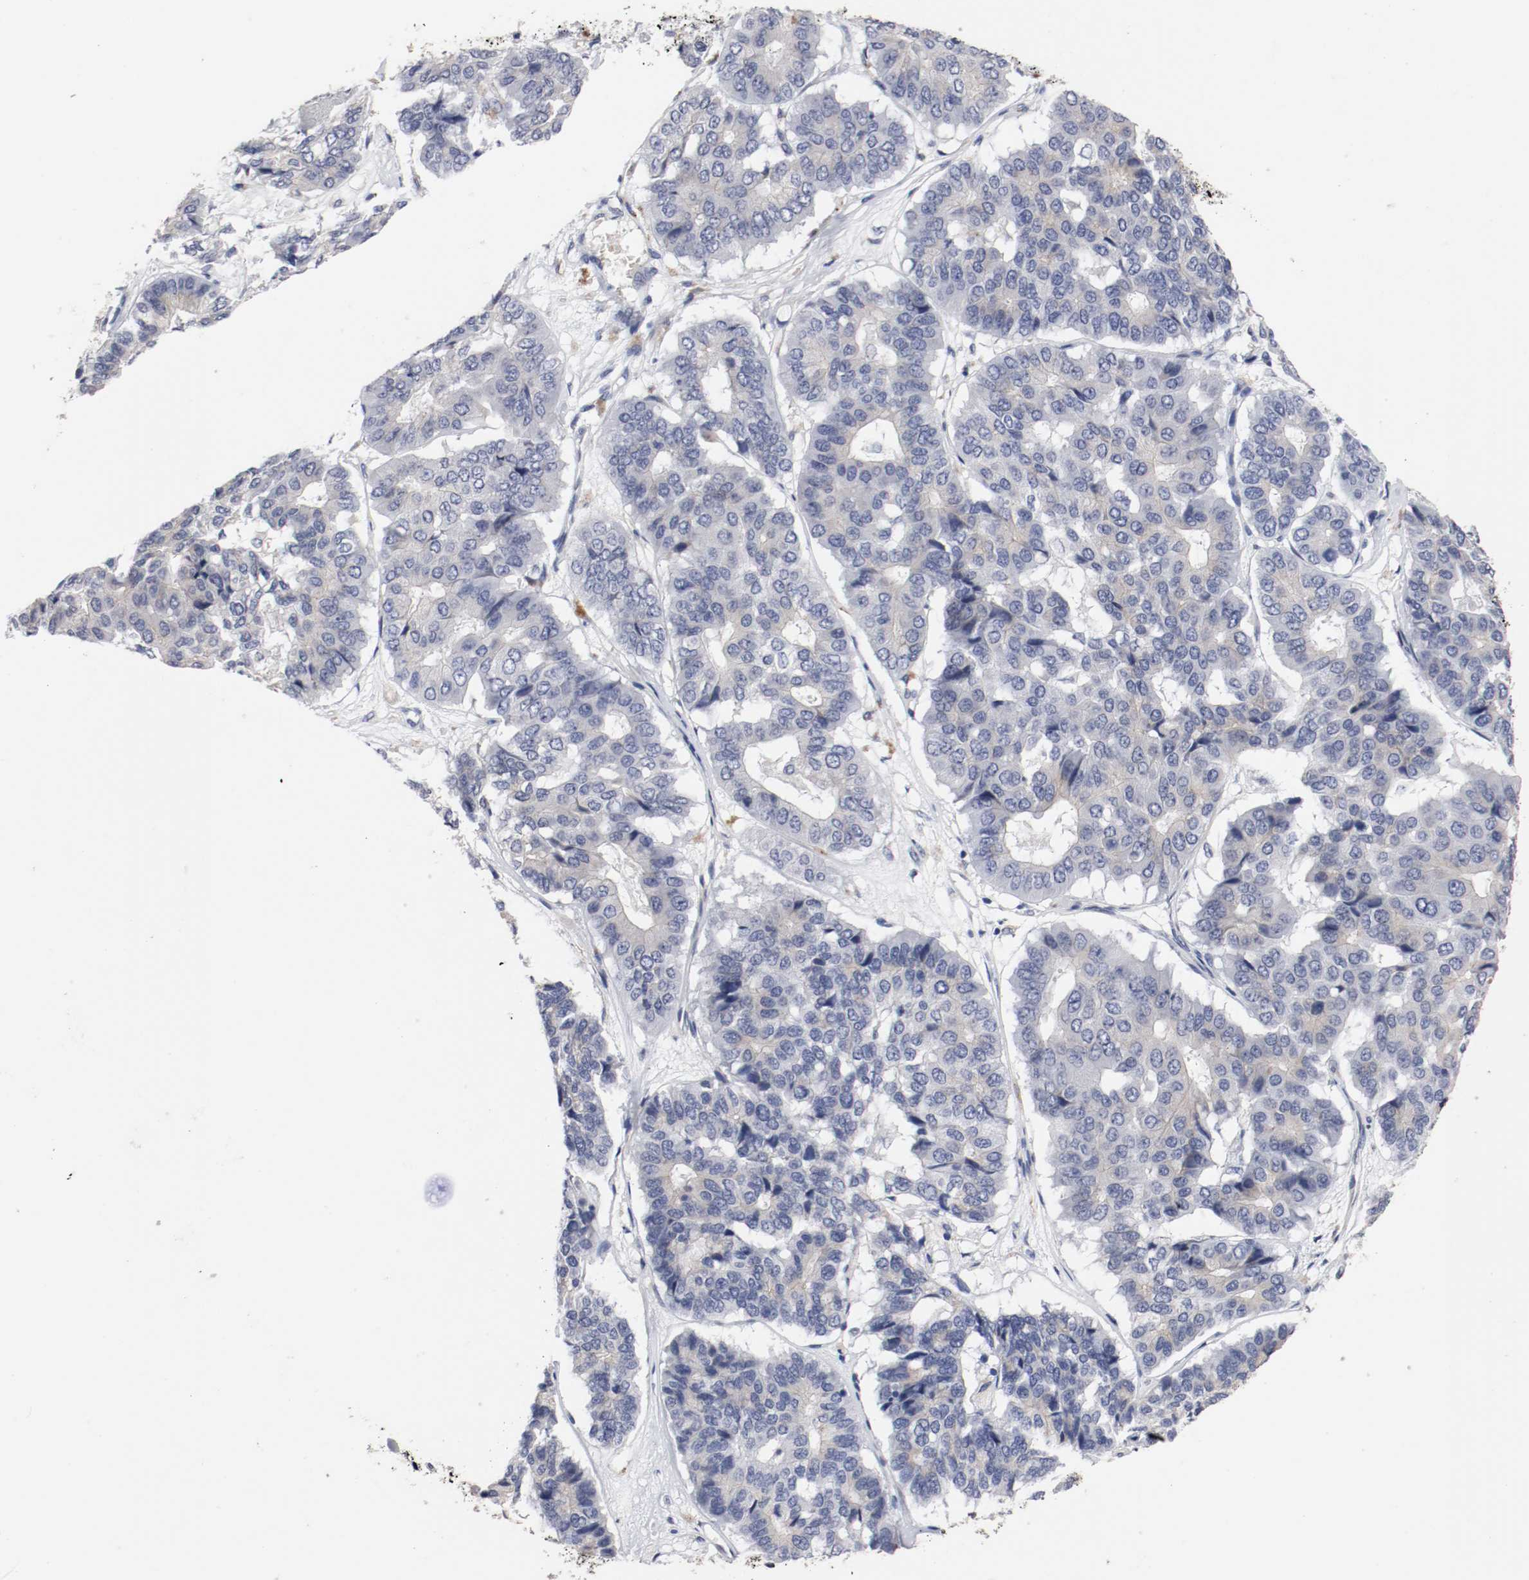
{"staining": {"intensity": "negative", "quantity": "none", "location": "none"}, "tissue": "pancreatic cancer", "cell_type": "Tumor cells", "image_type": "cancer", "snomed": [{"axis": "morphology", "description": "Adenocarcinoma, NOS"}, {"axis": "topography", "description": "Pancreas"}], "caption": "High power microscopy image of an immunohistochemistry (IHC) image of adenocarcinoma (pancreatic), revealing no significant positivity in tumor cells.", "gene": "KIT", "patient": {"sex": "male", "age": 50}}